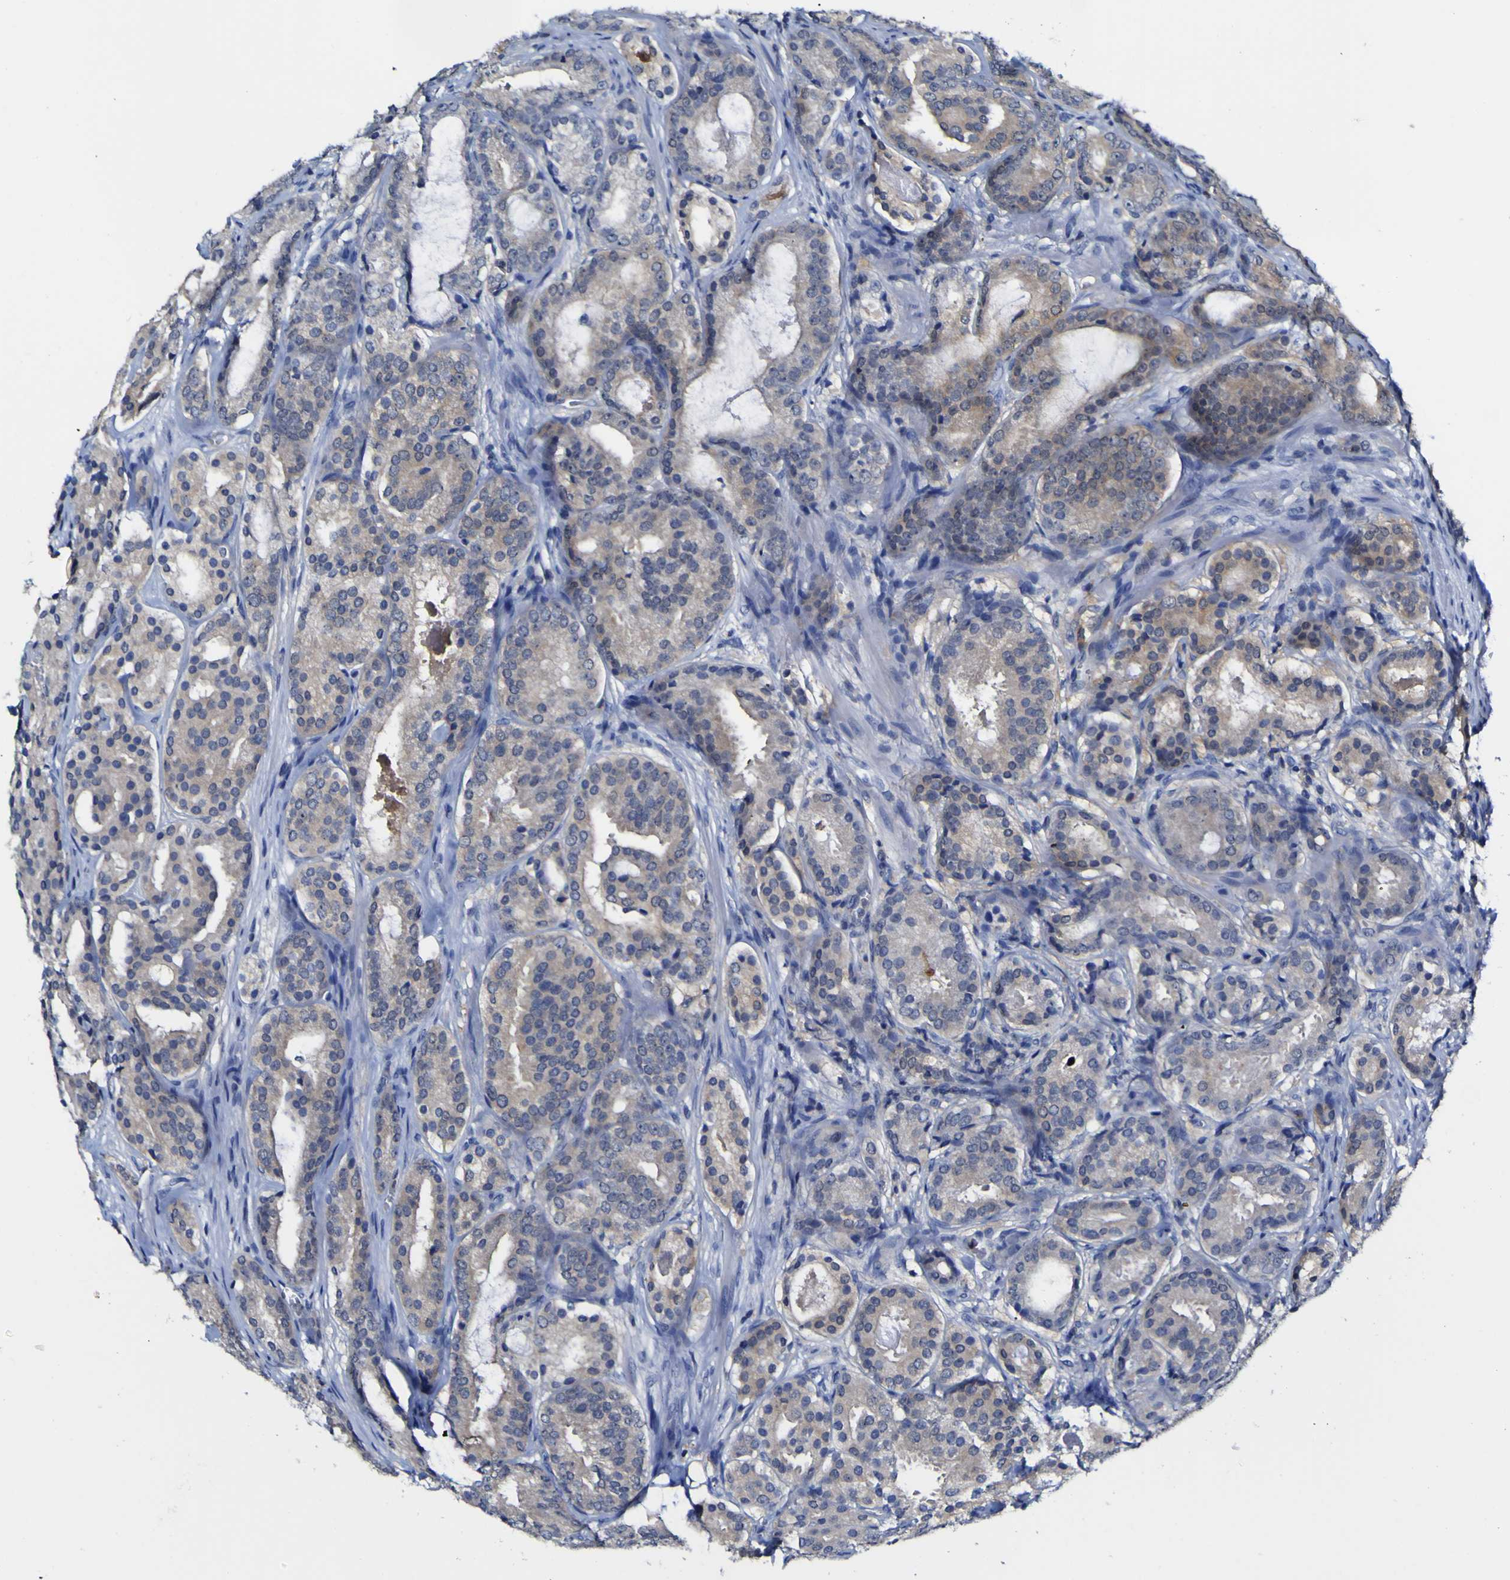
{"staining": {"intensity": "weak", "quantity": ">75%", "location": "cytoplasmic/membranous"}, "tissue": "prostate cancer", "cell_type": "Tumor cells", "image_type": "cancer", "snomed": [{"axis": "morphology", "description": "Adenocarcinoma, Low grade"}, {"axis": "topography", "description": "Prostate"}], "caption": "This histopathology image demonstrates IHC staining of human prostate adenocarcinoma (low-grade), with low weak cytoplasmic/membranous expression in about >75% of tumor cells.", "gene": "CASP6", "patient": {"sex": "male", "age": 69}}